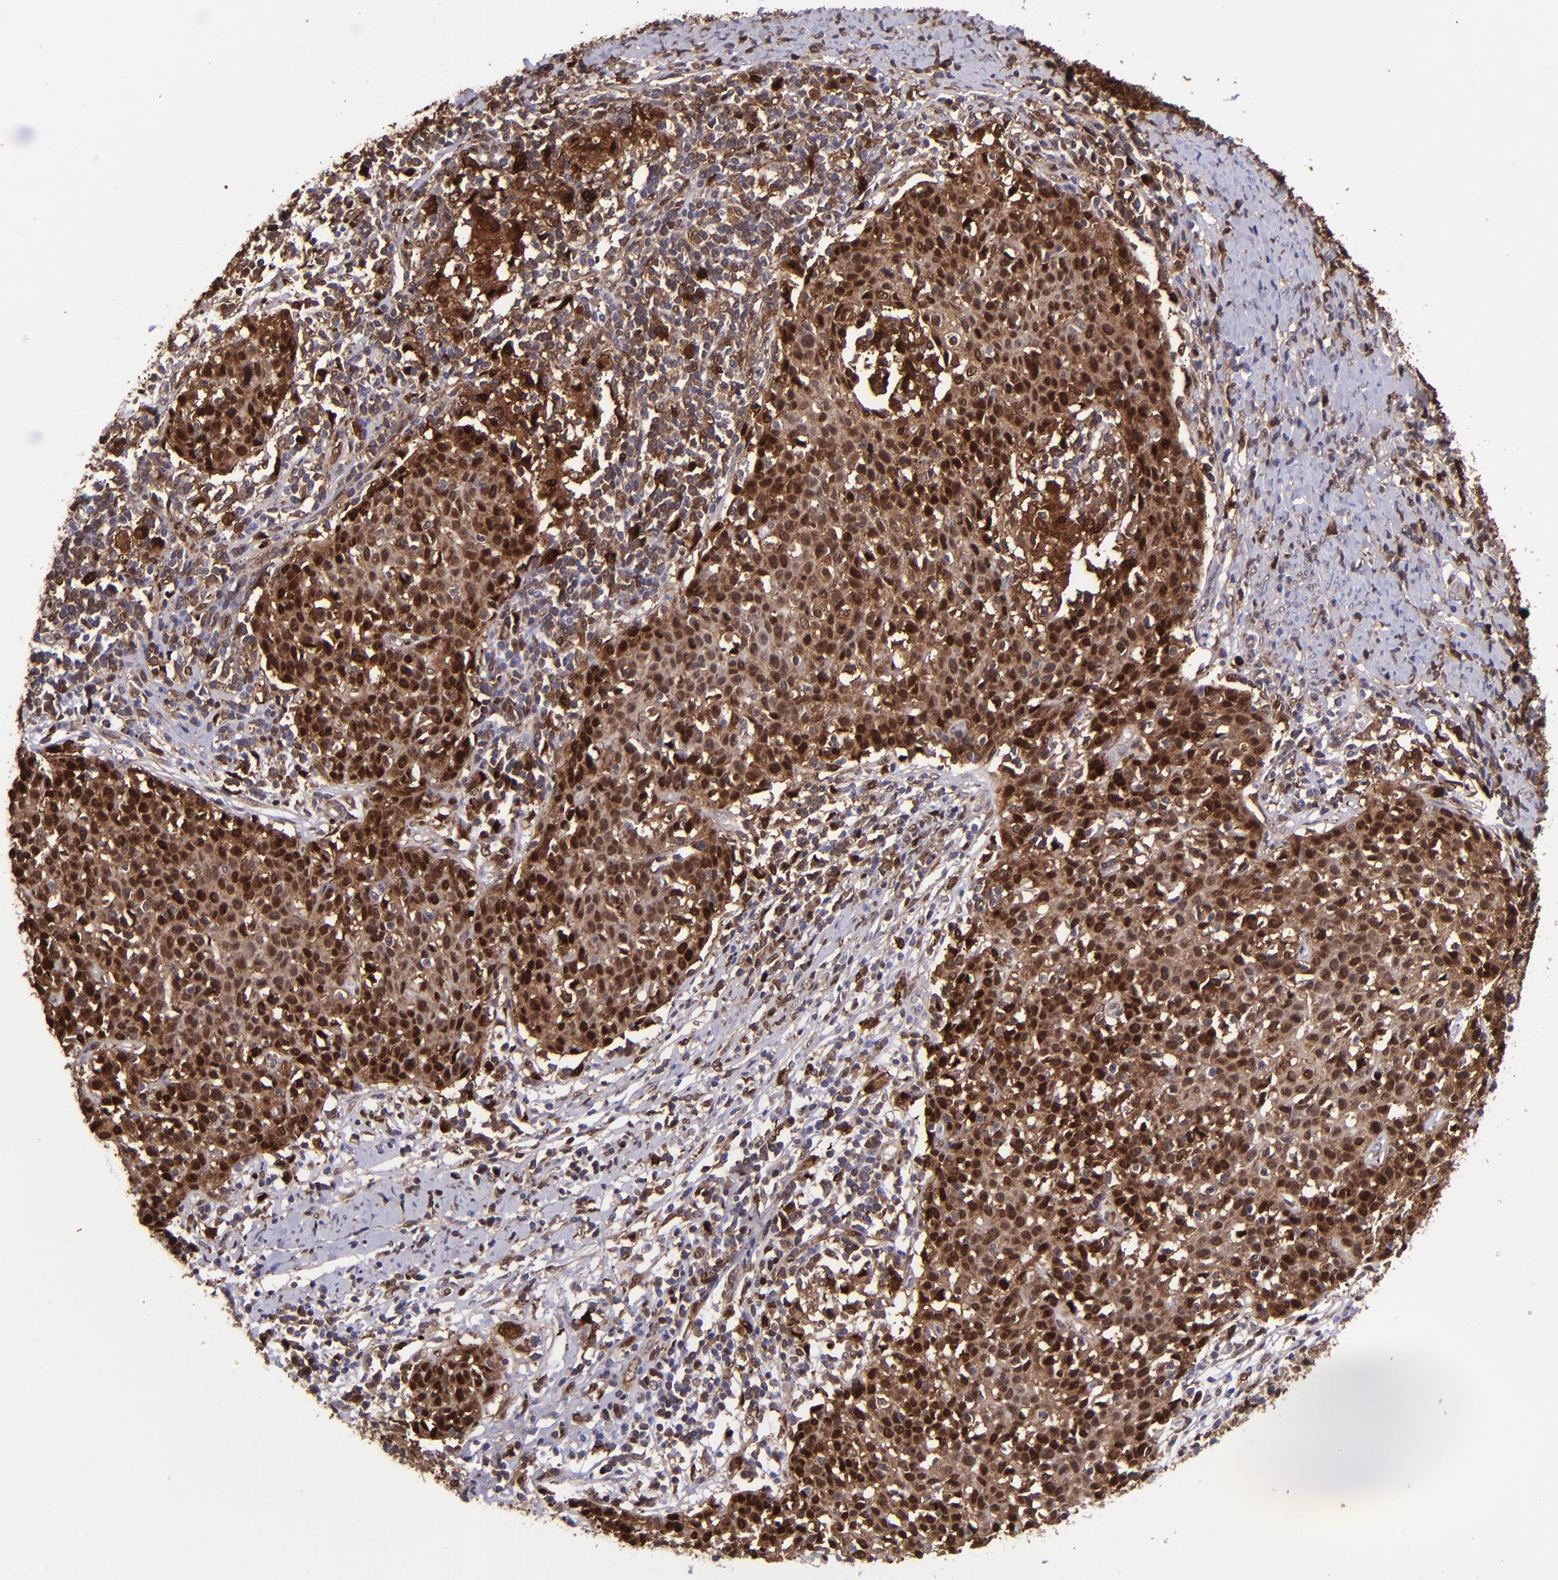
{"staining": {"intensity": "strong", "quantity": ">75%", "location": "cytoplasmic/membranous,nuclear"}, "tissue": "cervical cancer", "cell_type": "Tumor cells", "image_type": "cancer", "snomed": [{"axis": "morphology", "description": "Squamous cell carcinoma, NOS"}, {"axis": "topography", "description": "Cervix"}], "caption": "This is an image of IHC staining of cervical cancer, which shows strong positivity in the cytoplasmic/membranous and nuclear of tumor cells.", "gene": "TYMP", "patient": {"sex": "female", "age": 38}}